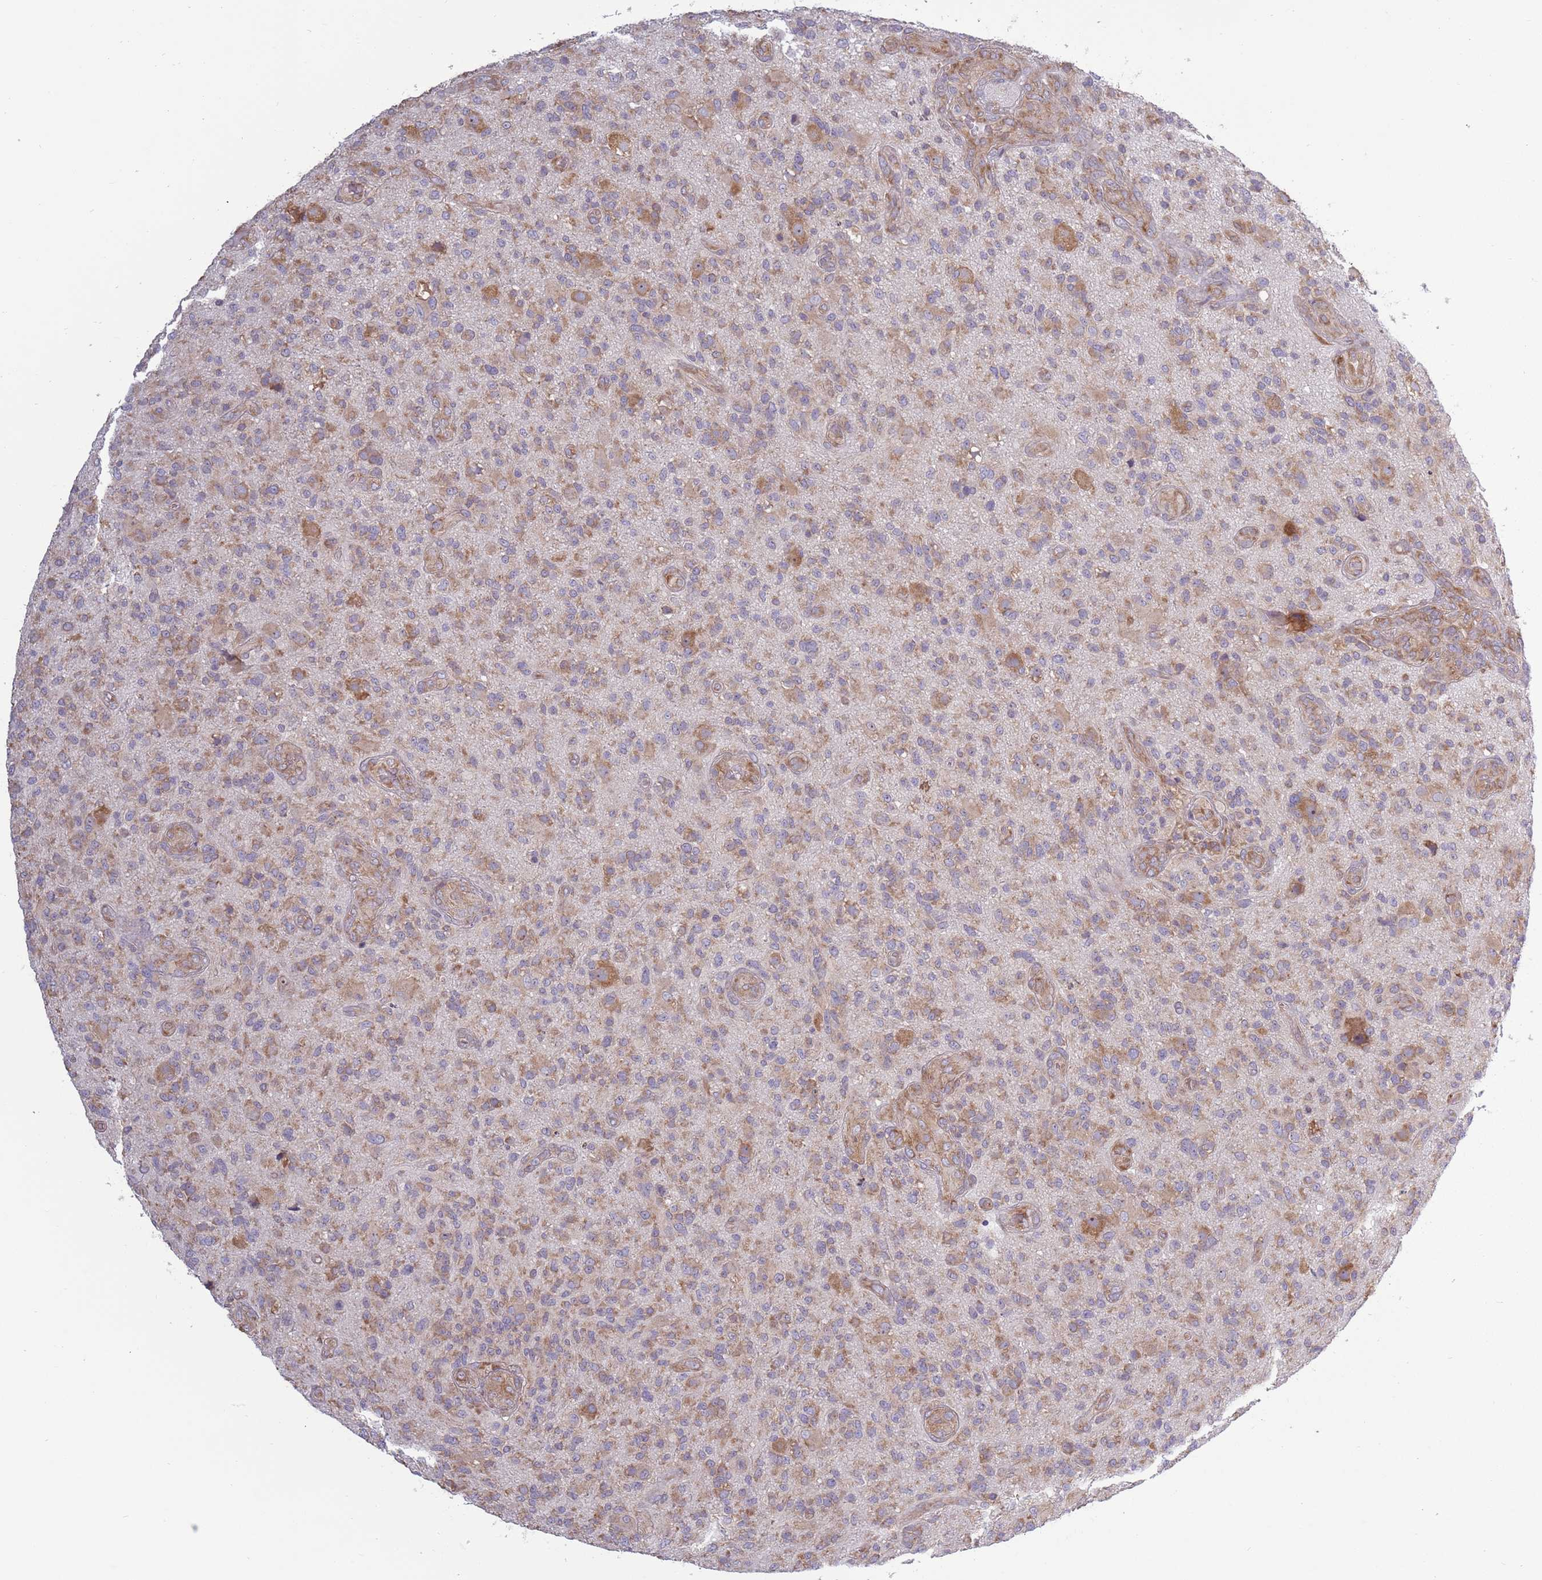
{"staining": {"intensity": "moderate", "quantity": "25%-75%", "location": "cytoplasmic/membranous"}, "tissue": "glioma", "cell_type": "Tumor cells", "image_type": "cancer", "snomed": [{"axis": "morphology", "description": "Glioma, malignant, High grade"}, {"axis": "topography", "description": "Brain"}], "caption": "The image exhibits staining of malignant high-grade glioma, revealing moderate cytoplasmic/membranous protein staining (brown color) within tumor cells.", "gene": "RPL17-C18orf32", "patient": {"sex": "male", "age": 47}}